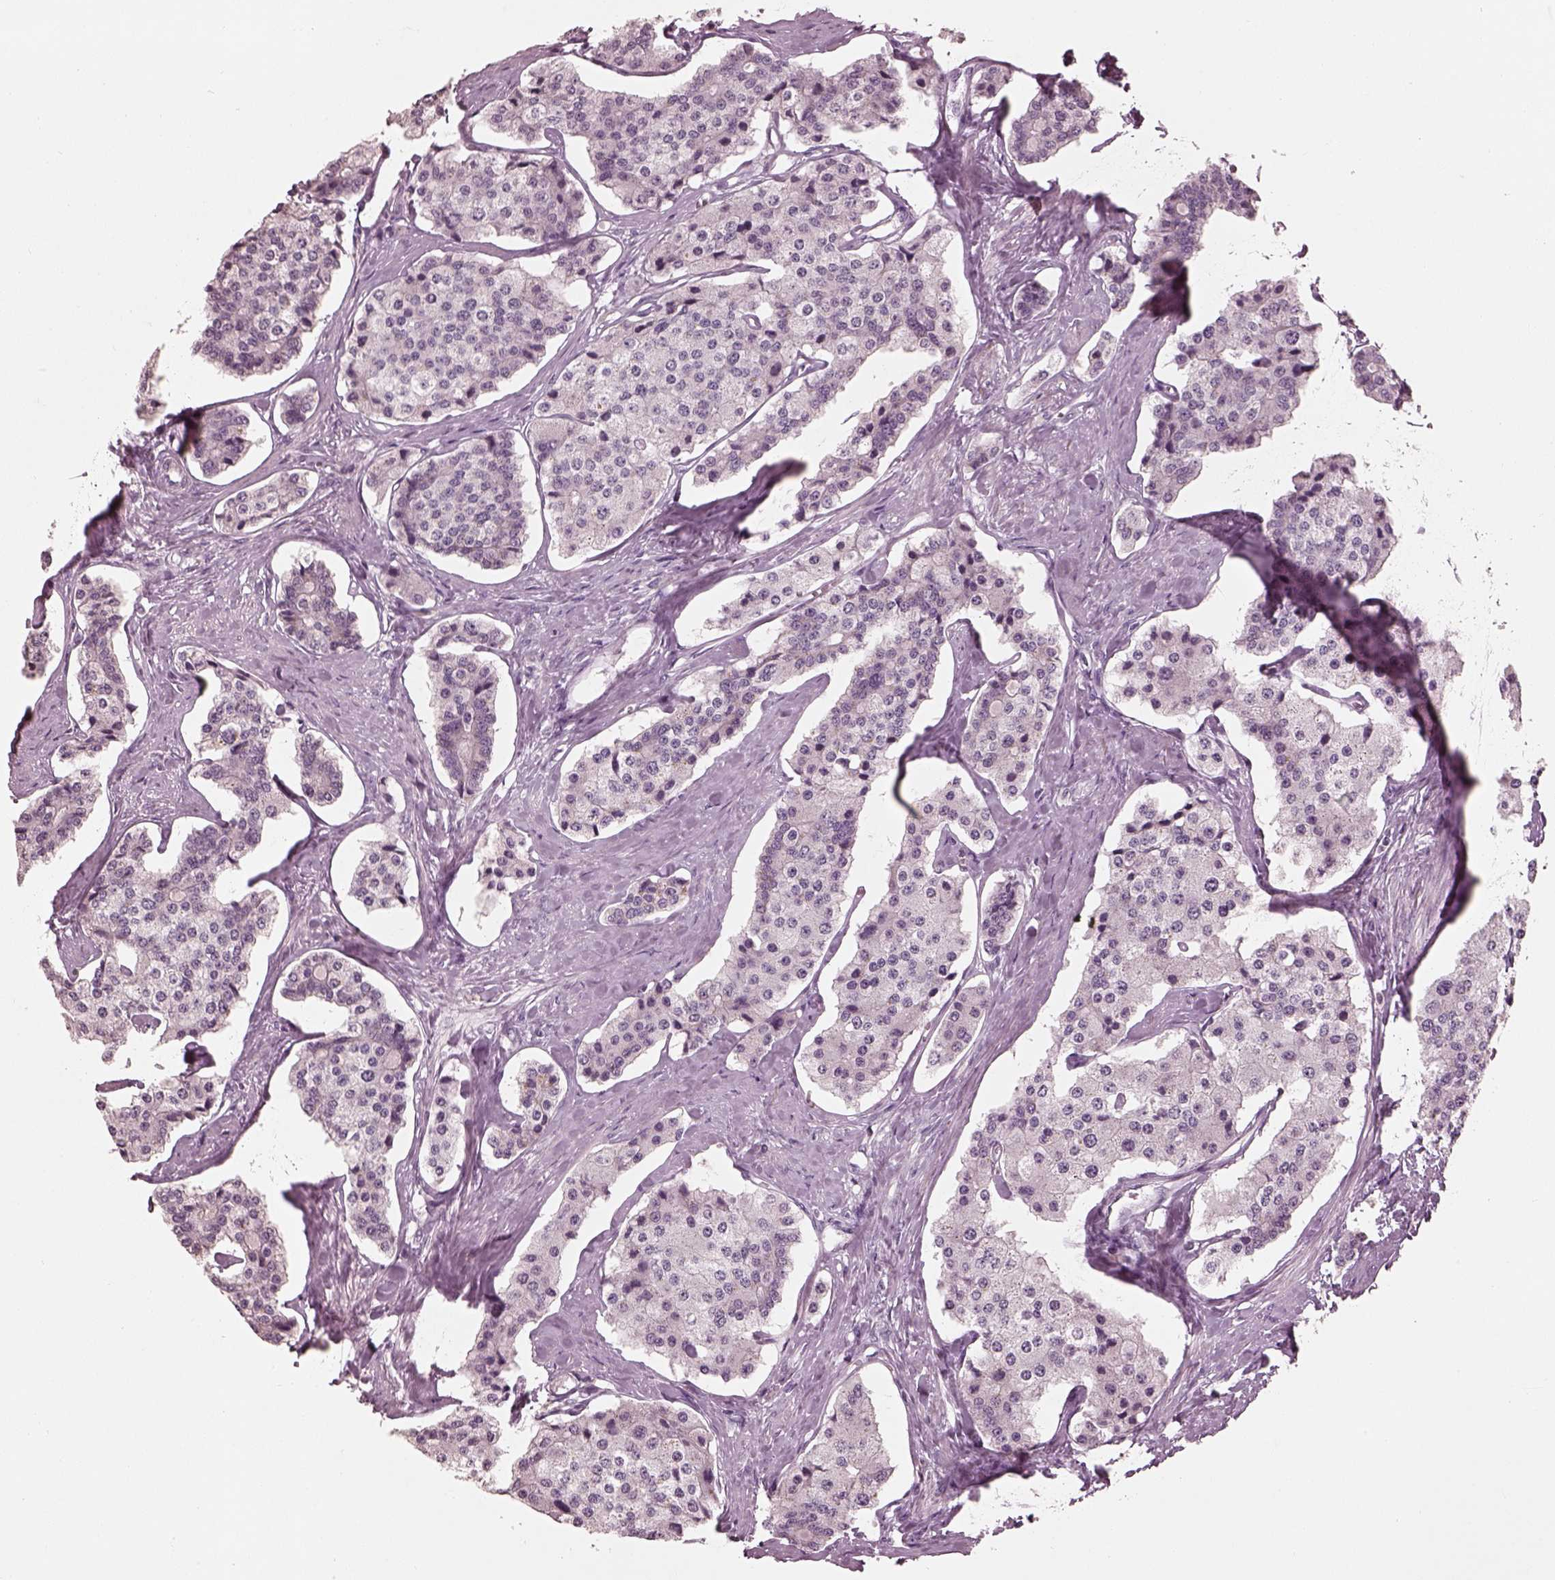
{"staining": {"intensity": "negative", "quantity": "none", "location": "none"}, "tissue": "carcinoid", "cell_type": "Tumor cells", "image_type": "cancer", "snomed": [{"axis": "morphology", "description": "Carcinoid, malignant, NOS"}, {"axis": "topography", "description": "Small intestine"}], "caption": "Protein analysis of carcinoid shows no significant staining in tumor cells. The staining was performed using DAB to visualize the protein expression in brown, while the nuclei were stained in blue with hematoxylin (Magnification: 20x).", "gene": "KCNA2", "patient": {"sex": "female", "age": 65}}